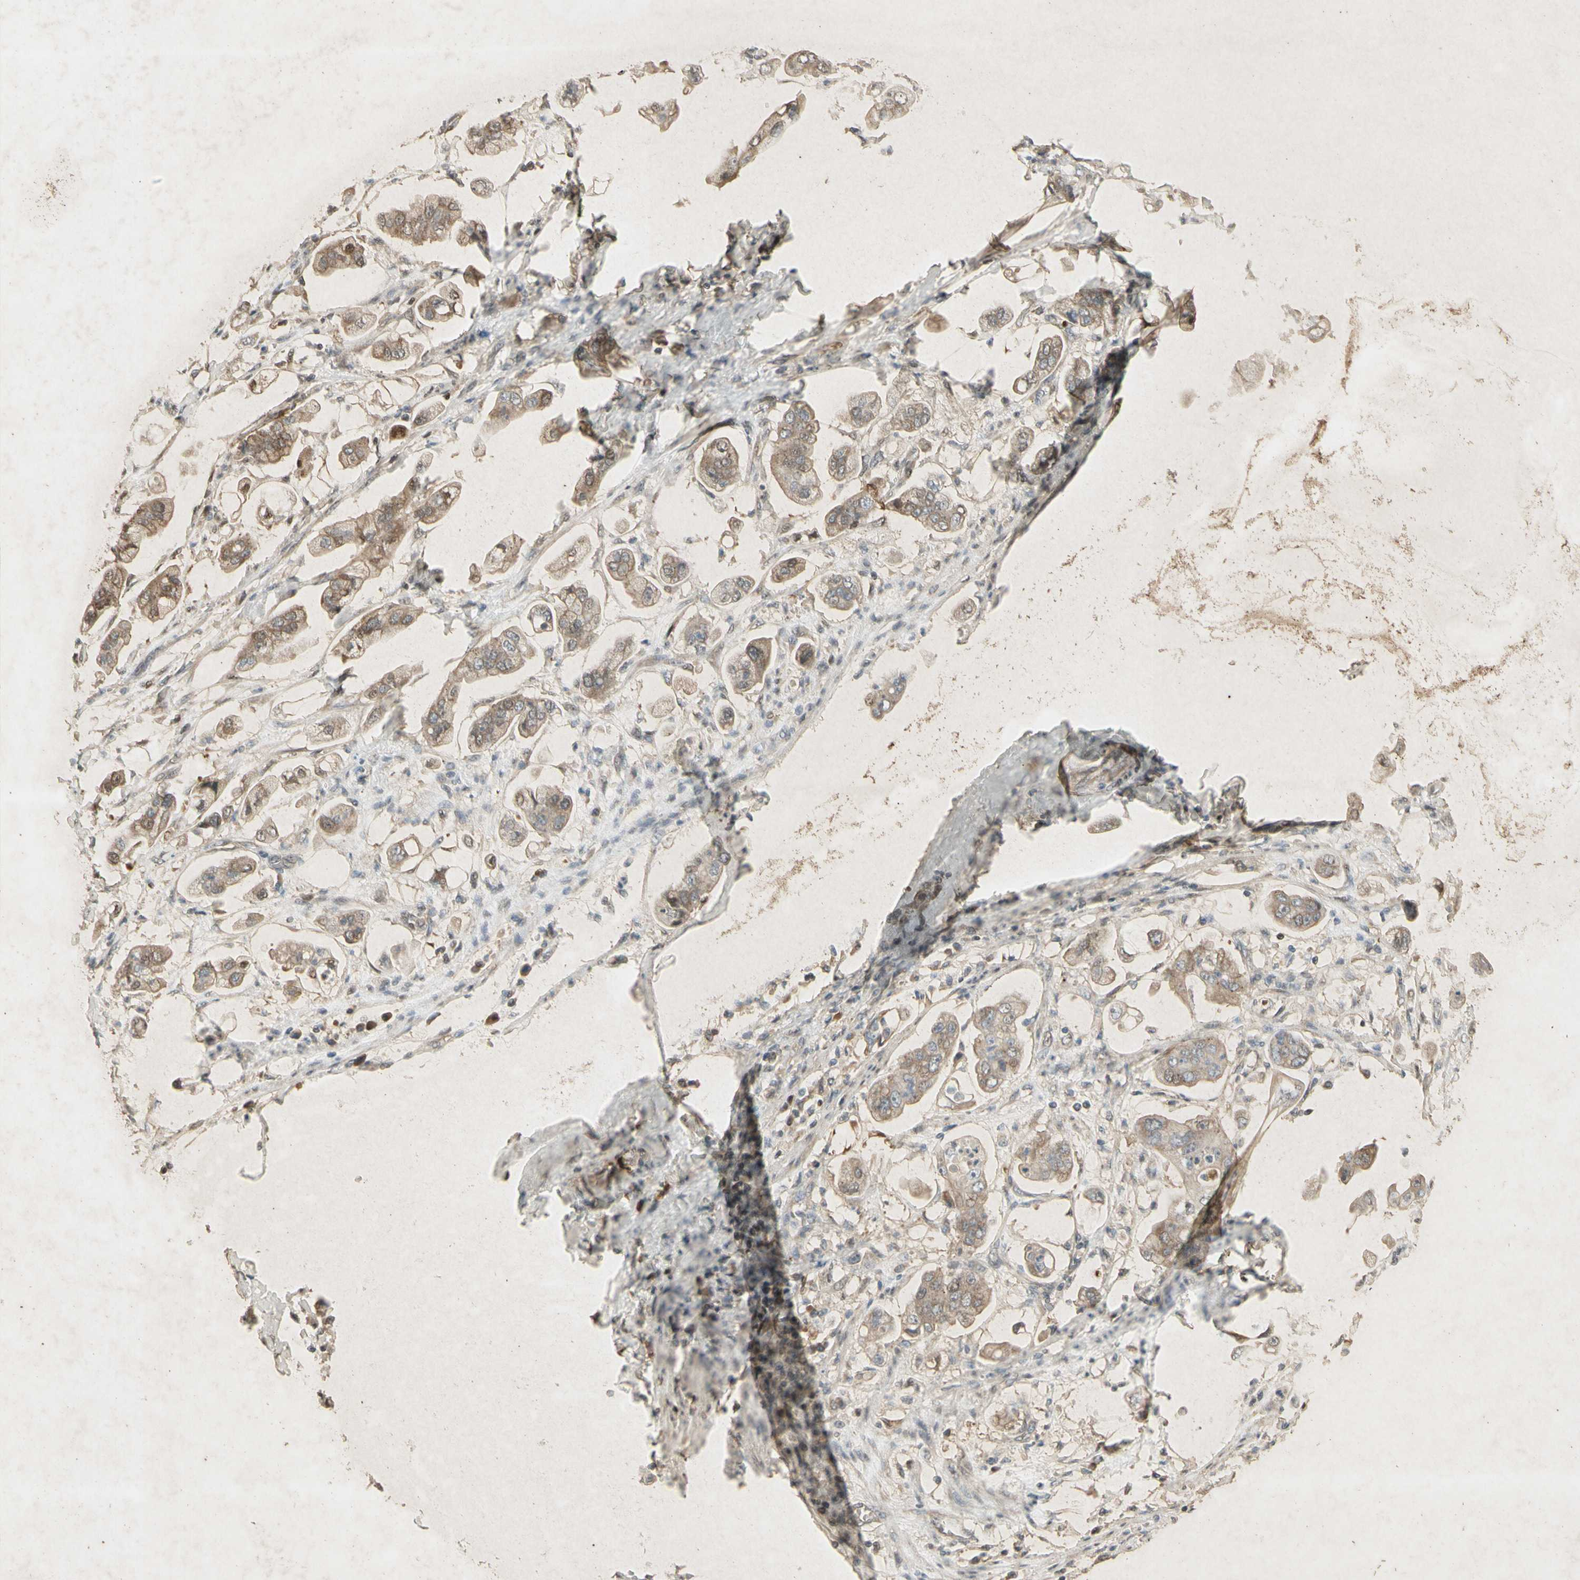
{"staining": {"intensity": "weak", "quantity": ">75%", "location": "cytoplasmic/membranous,nuclear"}, "tissue": "stomach cancer", "cell_type": "Tumor cells", "image_type": "cancer", "snomed": [{"axis": "morphology", "description": "Adenocarcinoma, NOS"}, {"axis": "topography", "description": "Stomach"}], "caption": "Stomach adenocarcinoma stained with a brown dye demonstrates weak cytoplasmic/membranous and nuclear positive positivity in approximately >75% of tumor cells.", "gene": "NRG4", "patient": {"sex": "male", "age": 62}}